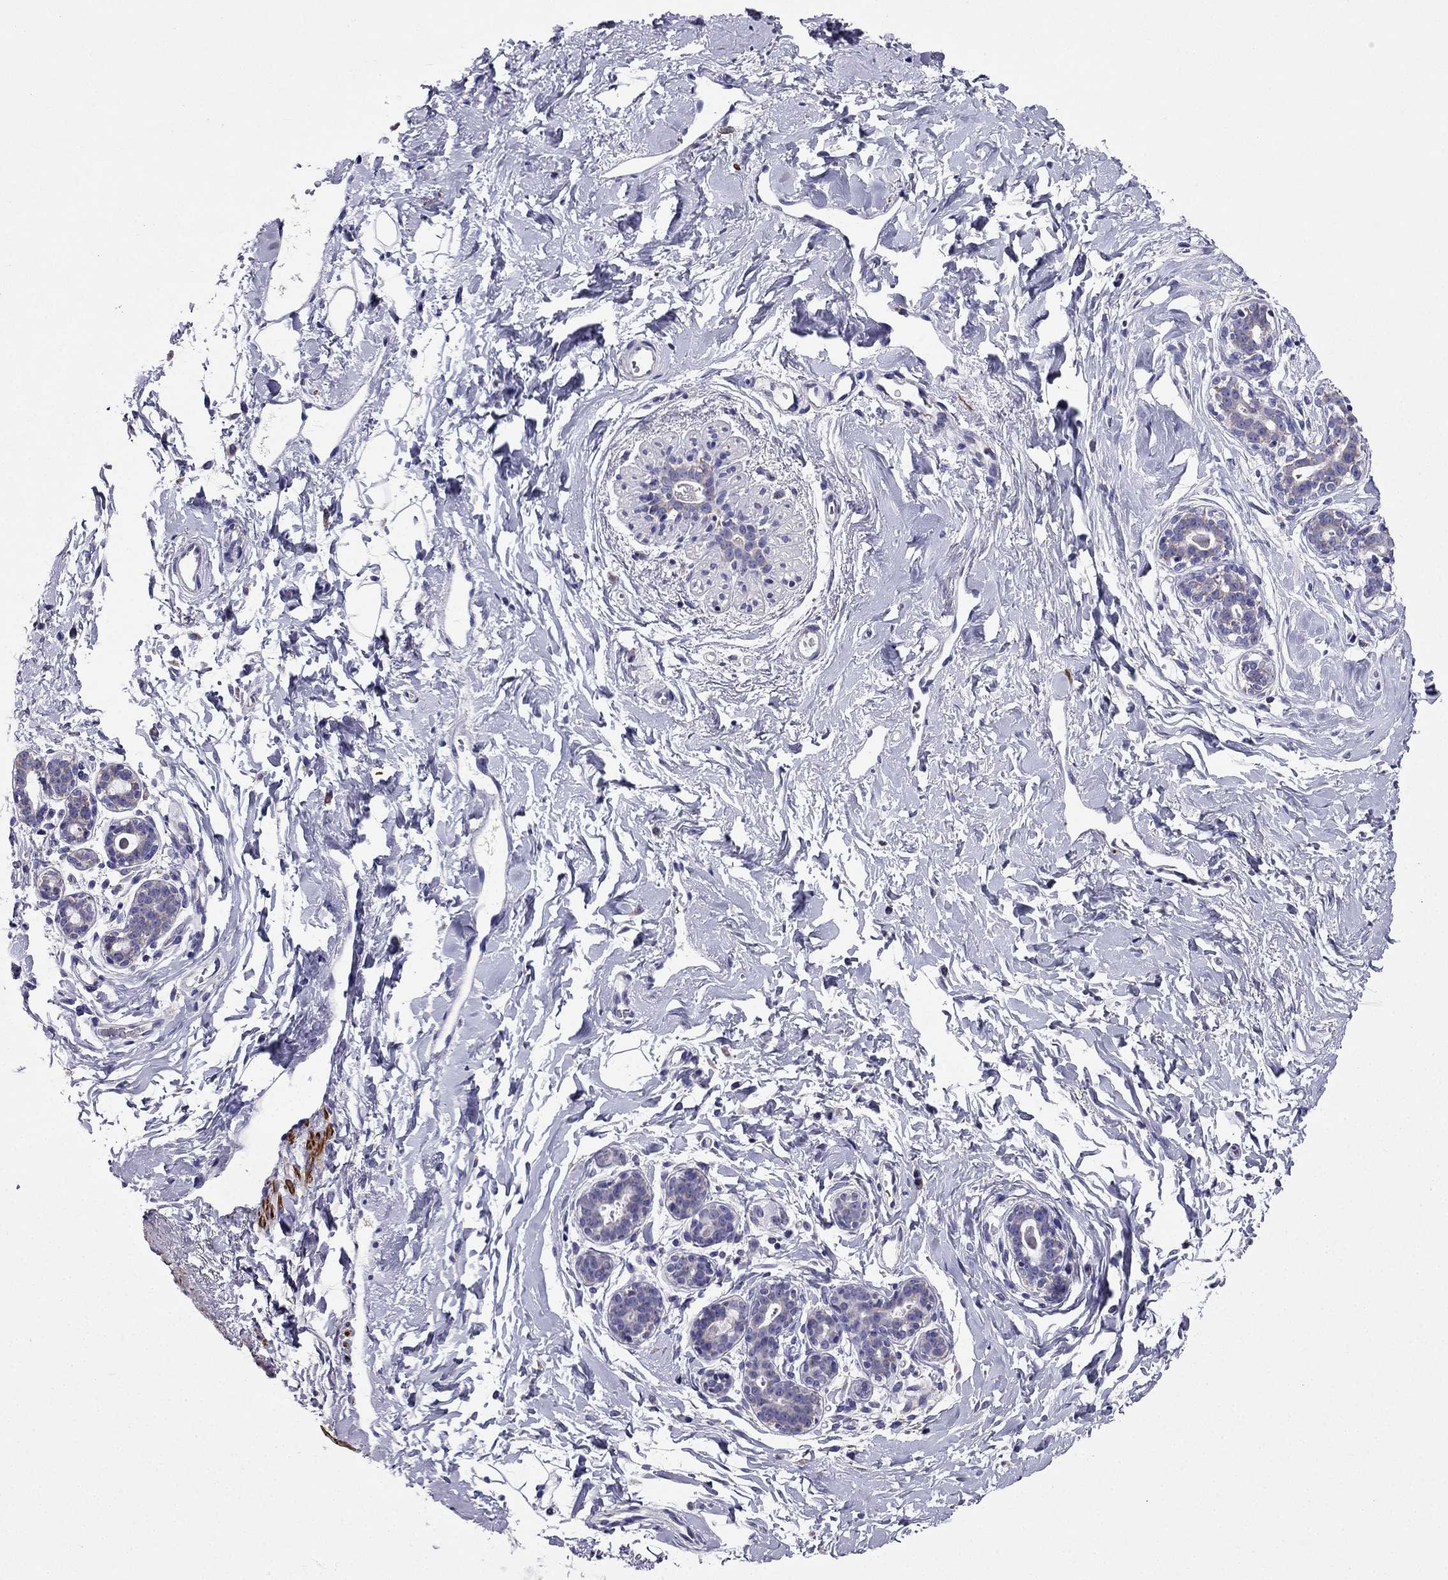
{"staining": {"intensity": "negative", "quantity": "none", "location": "none"}, "tissue": "breast", "cell_type": "Adipocytes", "image_type": "normal", "snomed": [{"axis": "morphology", "description": "Normal tissue, NOS"}, {"axis": "topography", "description": "Breast"}], "caption": "The immunohistochemistry micrograph has no significant positivity in adipocytes of breast. (Stains: DAB immunohistochemistry with hematoxylin counter stain, Microscopy: brightfield microscopy at high magnification).", "gene": "DSC1", "patient": {"sex": "female", "age": 43}}